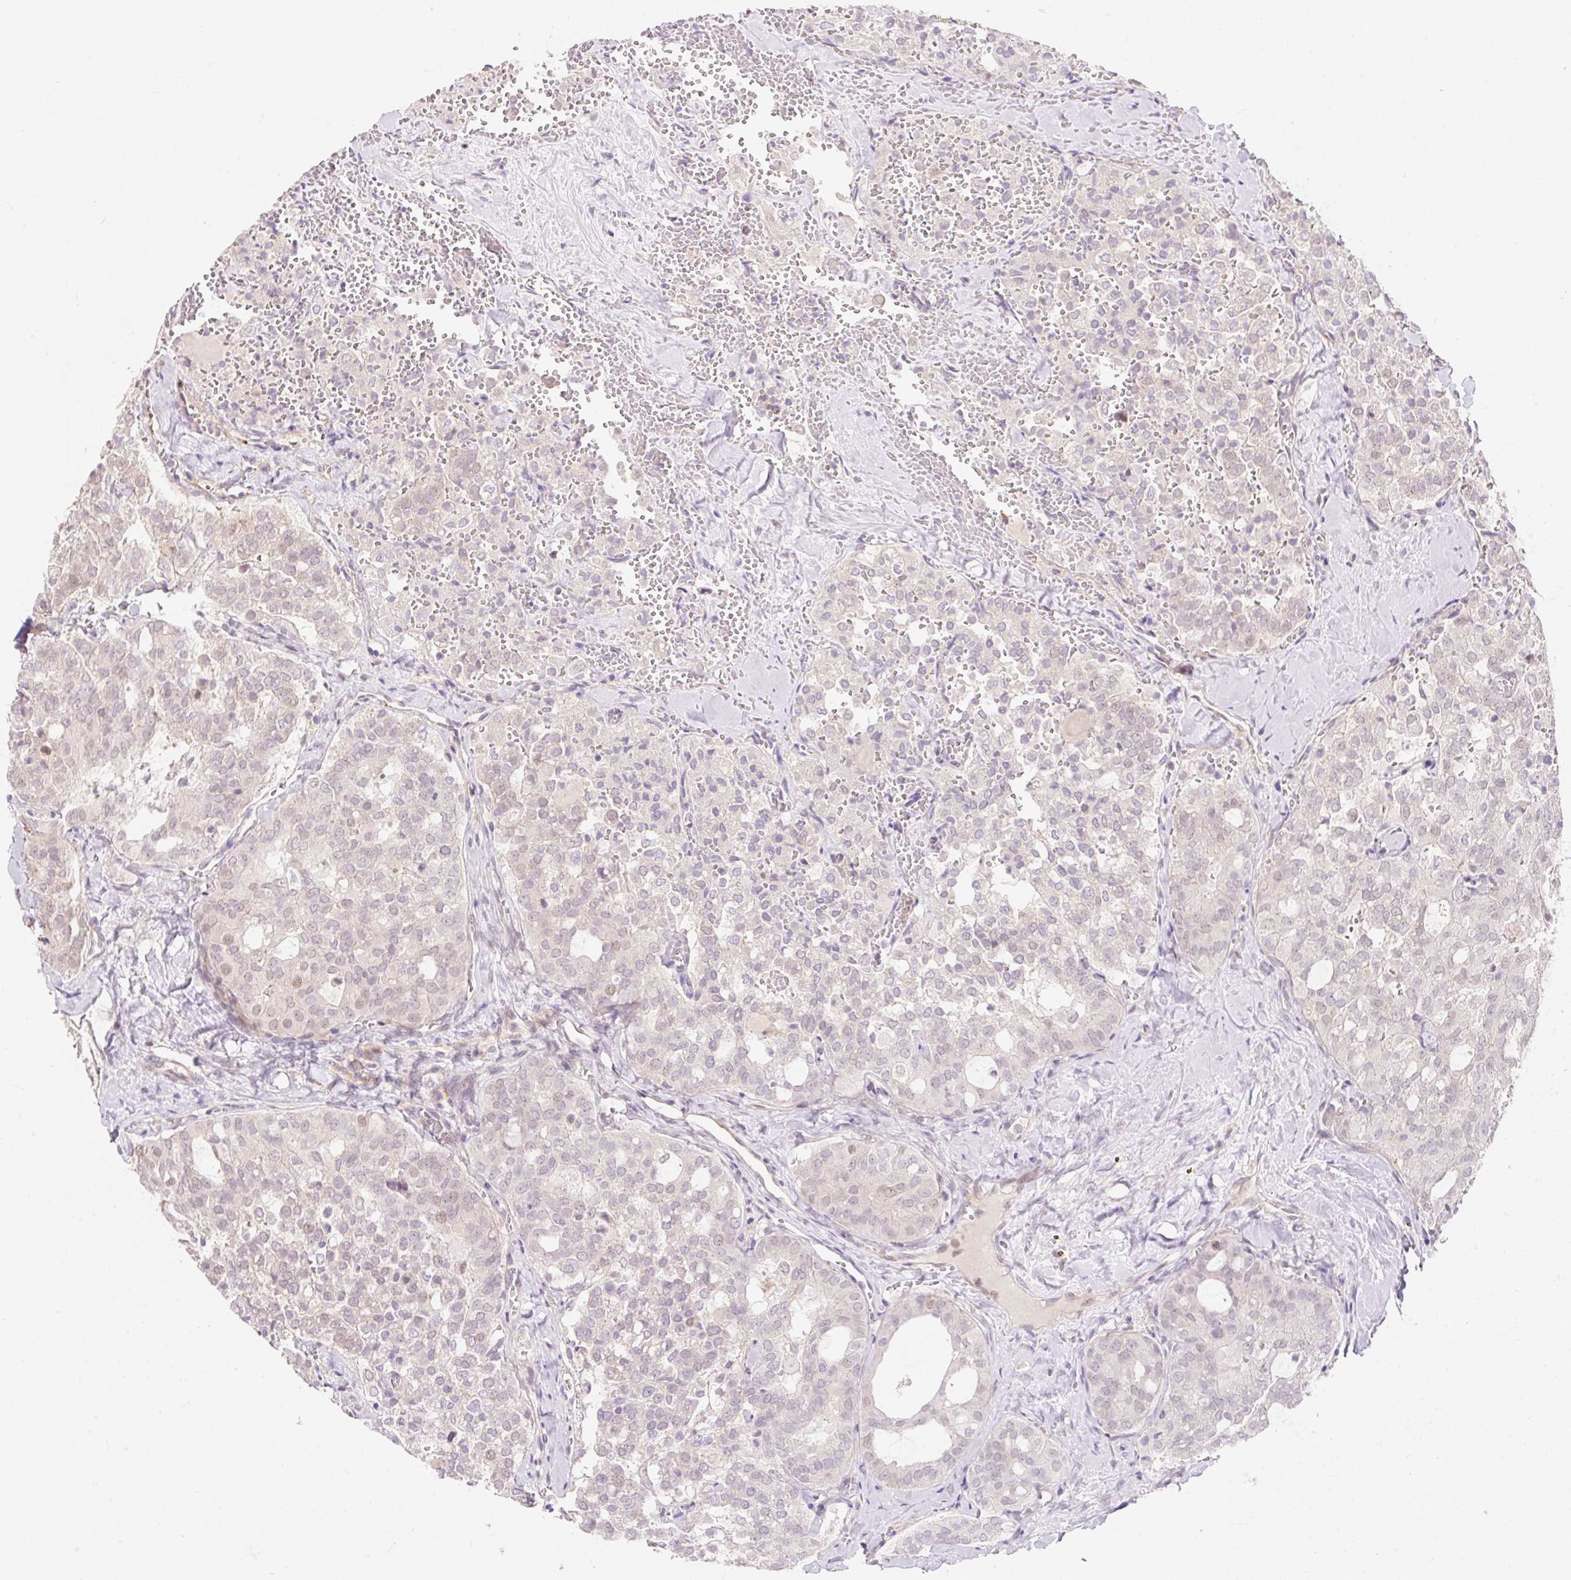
{"staining": {"intensity": "weak", "quantity": "<25%", "location": "nuclear"}, "tissue": "thyroid cancer", "cell_type": "Tumor cells", "image_type": "cancer", "snomed": [{"axis": "morphology", "description": "Follicular adenoma carcinoma, NOS"}, {"axis": "topography", "description": "Thyroid gland"}], "caption": "An IHC histopathology image of thyroid follicular adenoma carcinoma is shown. There is no staining in tumor cells of thyroid follicular adenoma carcinoma.", "gene": "EMC10", "patient": {"sex": "male", "age": 75}}